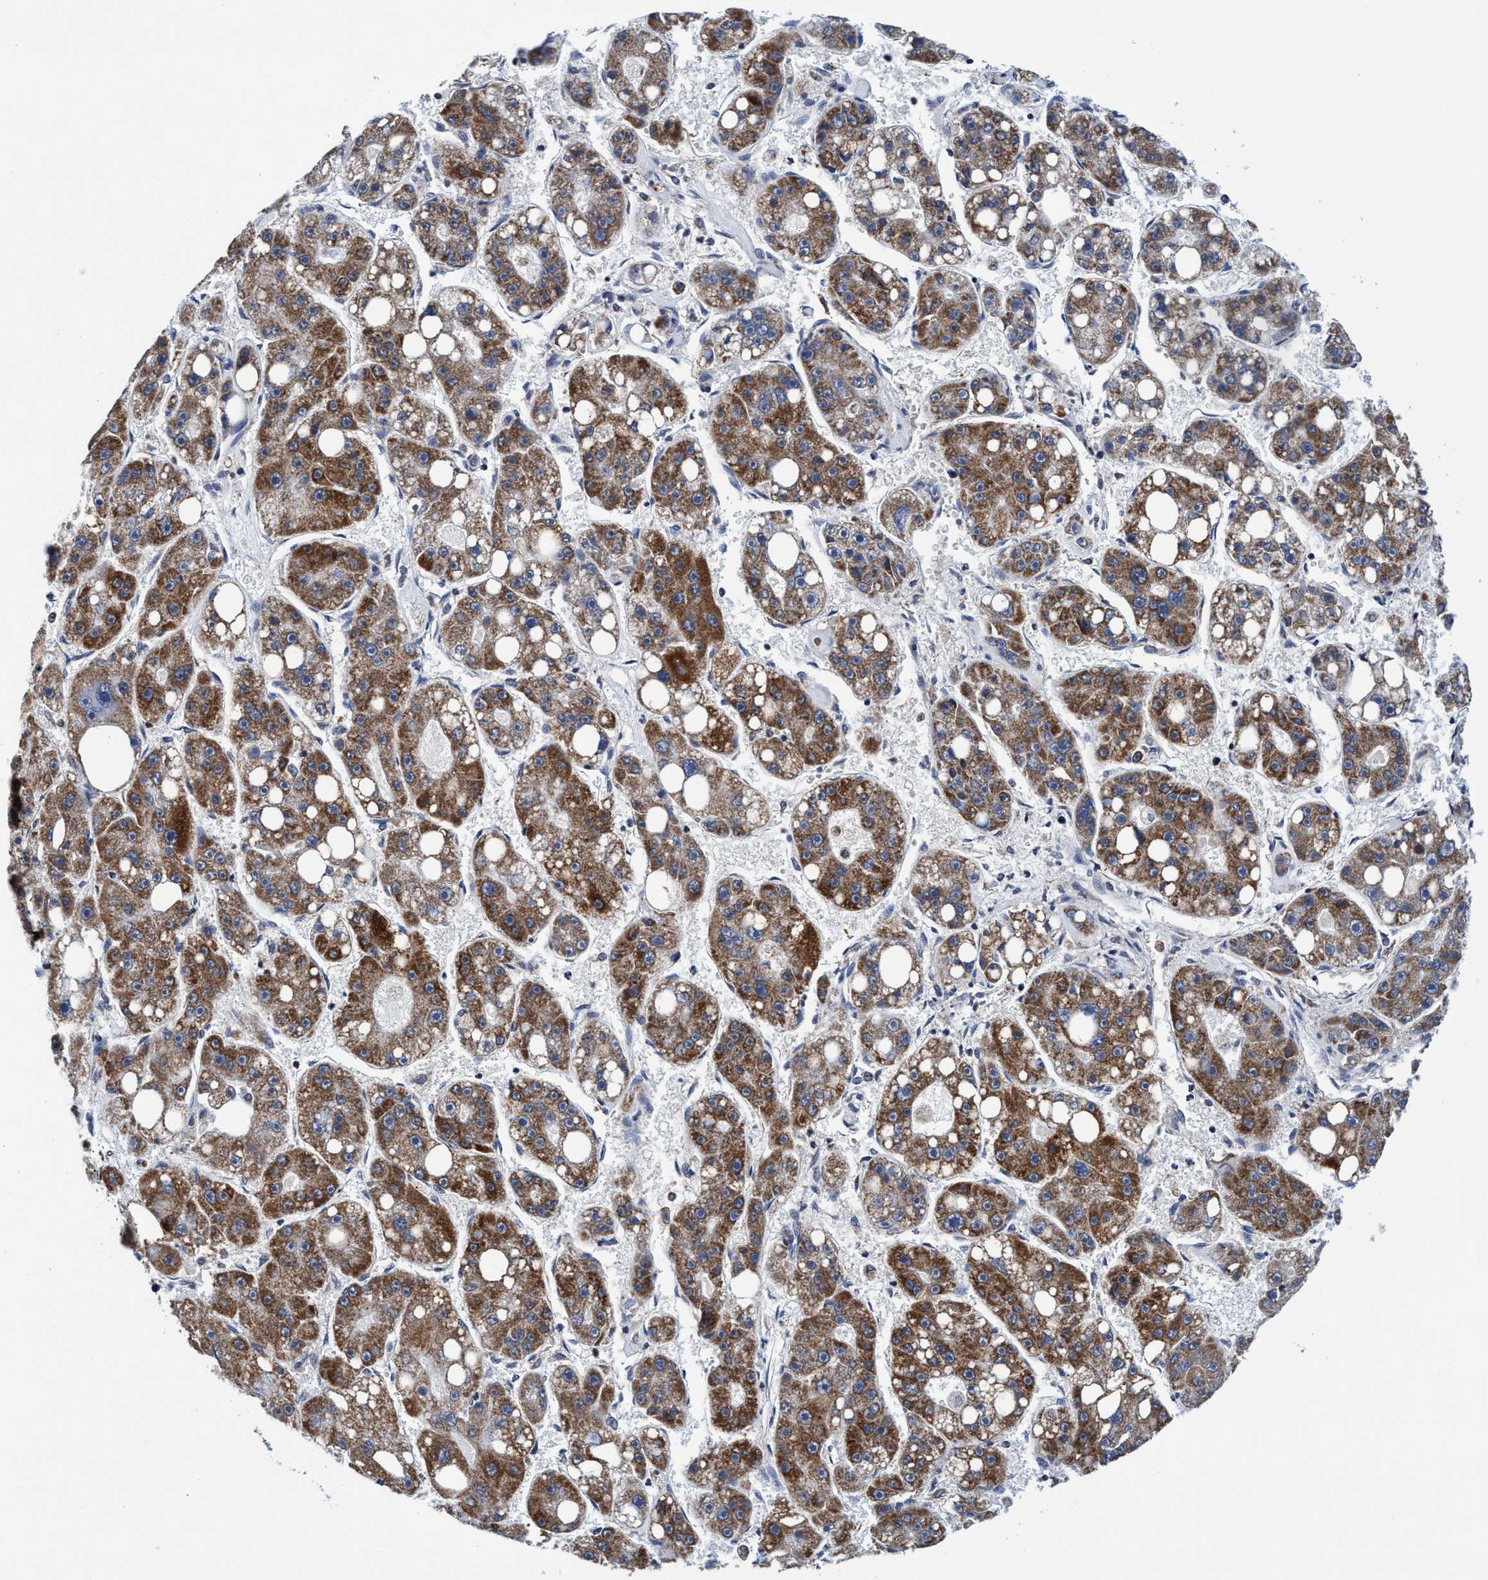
{"staining": {"intensity": "strong", "quantity": ">75%", "location": "cytoplasmic/membranous"}, "tissue": "liver cancer", "cell_type": "Tumor cells", "image_type": "cancer", "snomed": [{"axis": "morphology", "description": "Carcinoma, Hepatocellular, NOS"}, {"axis": "topography", "description": "Liver"}], "caption": "An image of hepatocellular carcinoma (liver) stained for a protein displays strong cytoplasmic/membranous brown staining in tumor cells.", "gene": "AGAP2", "patient": {"sex": "female", "age": 61}}